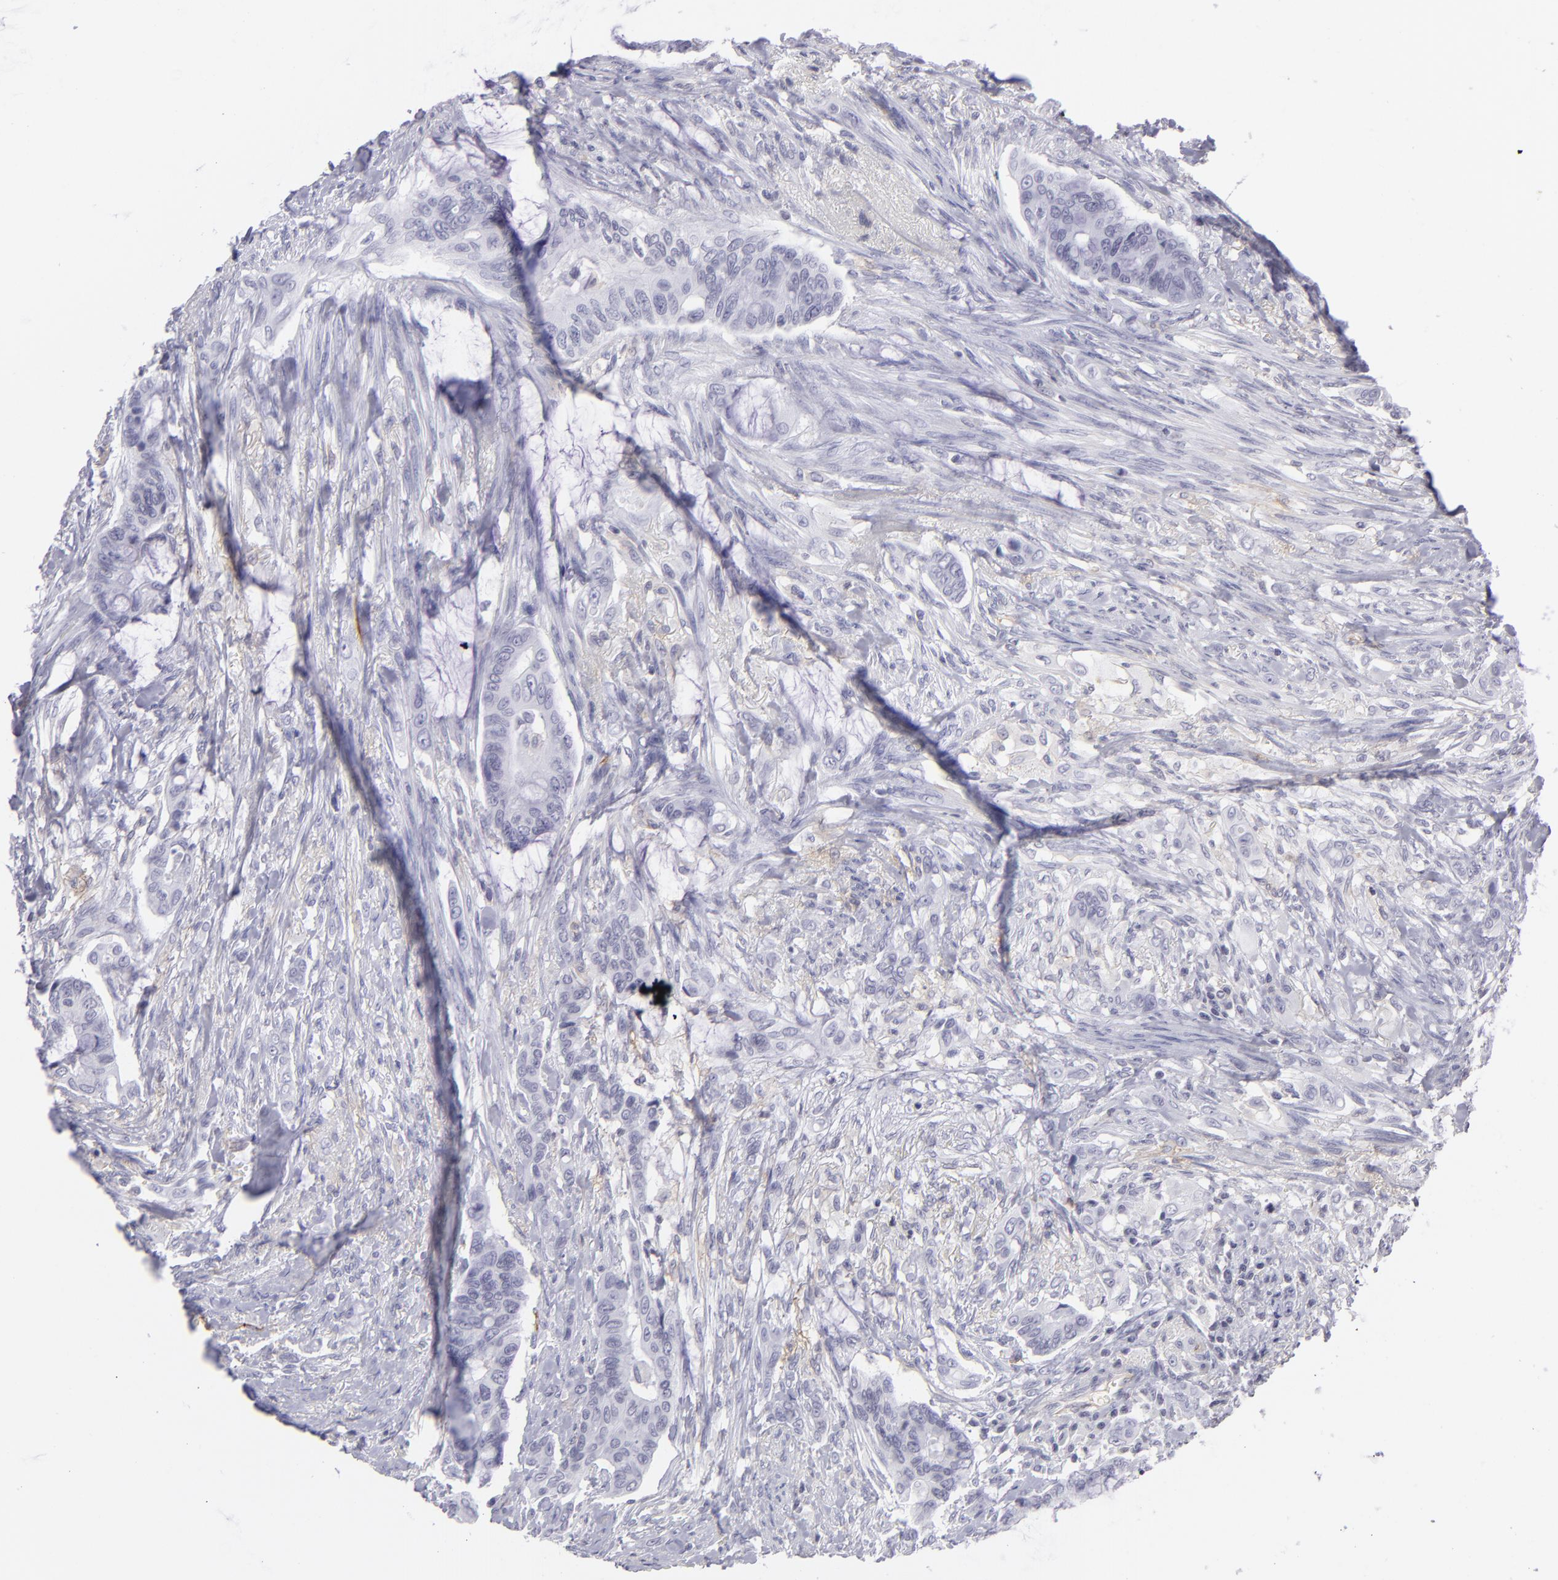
{"staining": {"intensity": "negative", "quantity": "none", "location": "none"}, "tissue": "colorectal cancer", "cell_type": "Tumor cells", "image_type": "cancer", "snomed": [{"axis": "morphology", "description": "Adenocarcinoma, NOS"}, {"axis": "topography", "description": "Rectum"}], "caption": "This is an immunohistochemistry image of human colorectal cancer. There is no expression in tumor cells.", "gene": "THBD", "patient": {"sex": "female", "age": 59}}